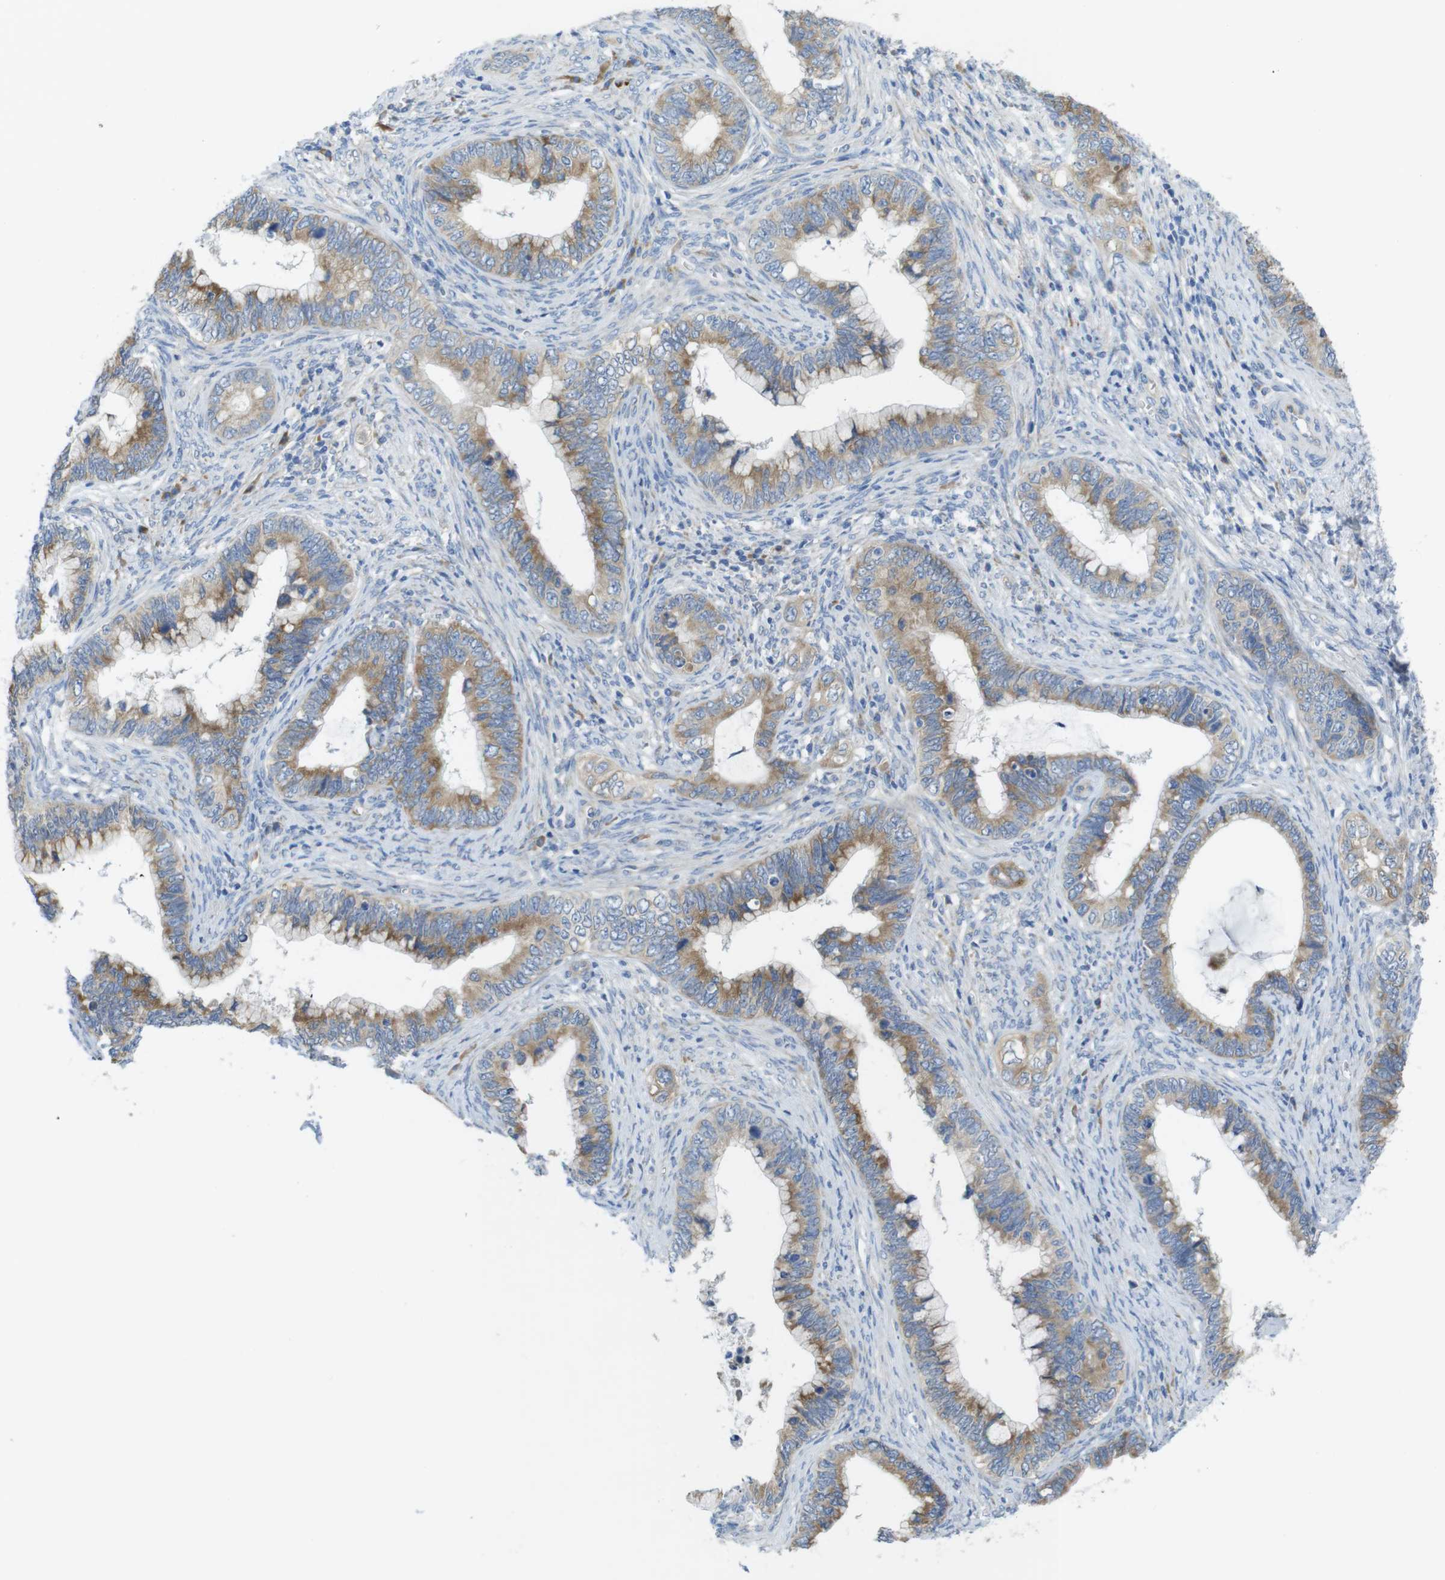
{"staining": {"intensity": "moderate", "quantity": ">75%", "location": "cytoplasmic/membranous"}, "tissue": "cervical cancer", "cell_type": "Tumor cells", "image_type": "cancer", "snomed": [{"axis": "morphology", "description": "Adenocarcinoma, NOS"}, {"axis": "topography", "description": "Cervix"}], "caption": "Immunohistochemistry staining of cervical adenocarcinoma, which reveals medium levels of moderate cytoplasmic/membranous staining in approximately >75% of tumor cells indicating moderate cytoplasmic/membranous protein staining. The staining was performed using DAB (brown) for protein detection and nuclei were counterstained in hematoxylin (blue).", "gene": "TMEM234", "patient": {"sex": "female", "age": 44}}